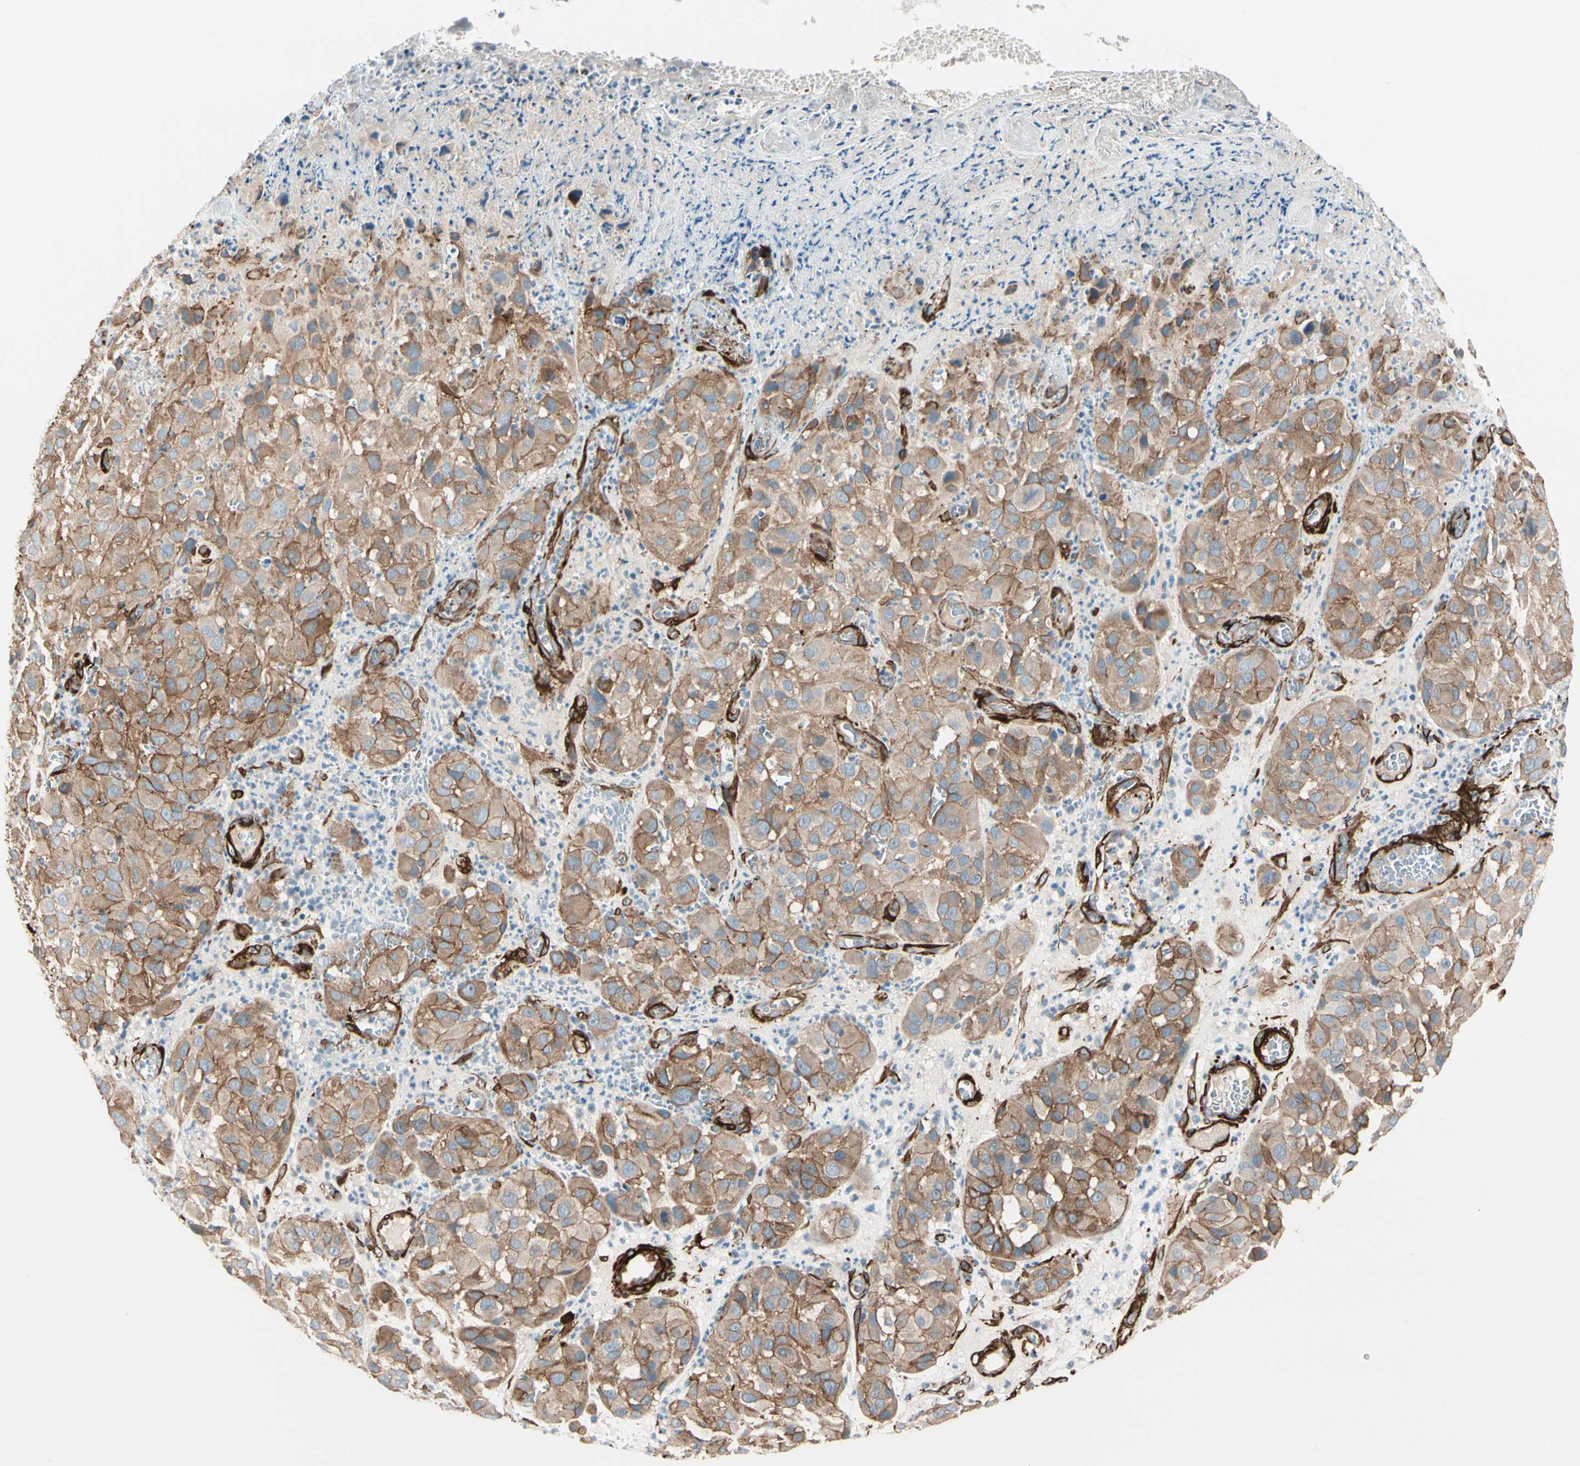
{"staining": {"intensity": "moderate", "quantity": ">75%", "location": "cytoplasmic/membranous"}, "tissue": "melanoma", "cell_type": "Tumor cells", "image_type": "cancer", "snomed": [{"axis": "morphology", "description": "Malignant melanoma, NOS"}, {"axis": "topography", "description": "Skin"}], "caption": "High-magnification brightfield microscopy of melanoma stained with DAB (brown) and counterstained with hematoxylin (blue). tumor cells exhibit moderate cytoplasmic/membranous staining is appreciated in about>75% of cells.", "gene": "CALD1", "patient": {"sex": "female", "age": 21}}